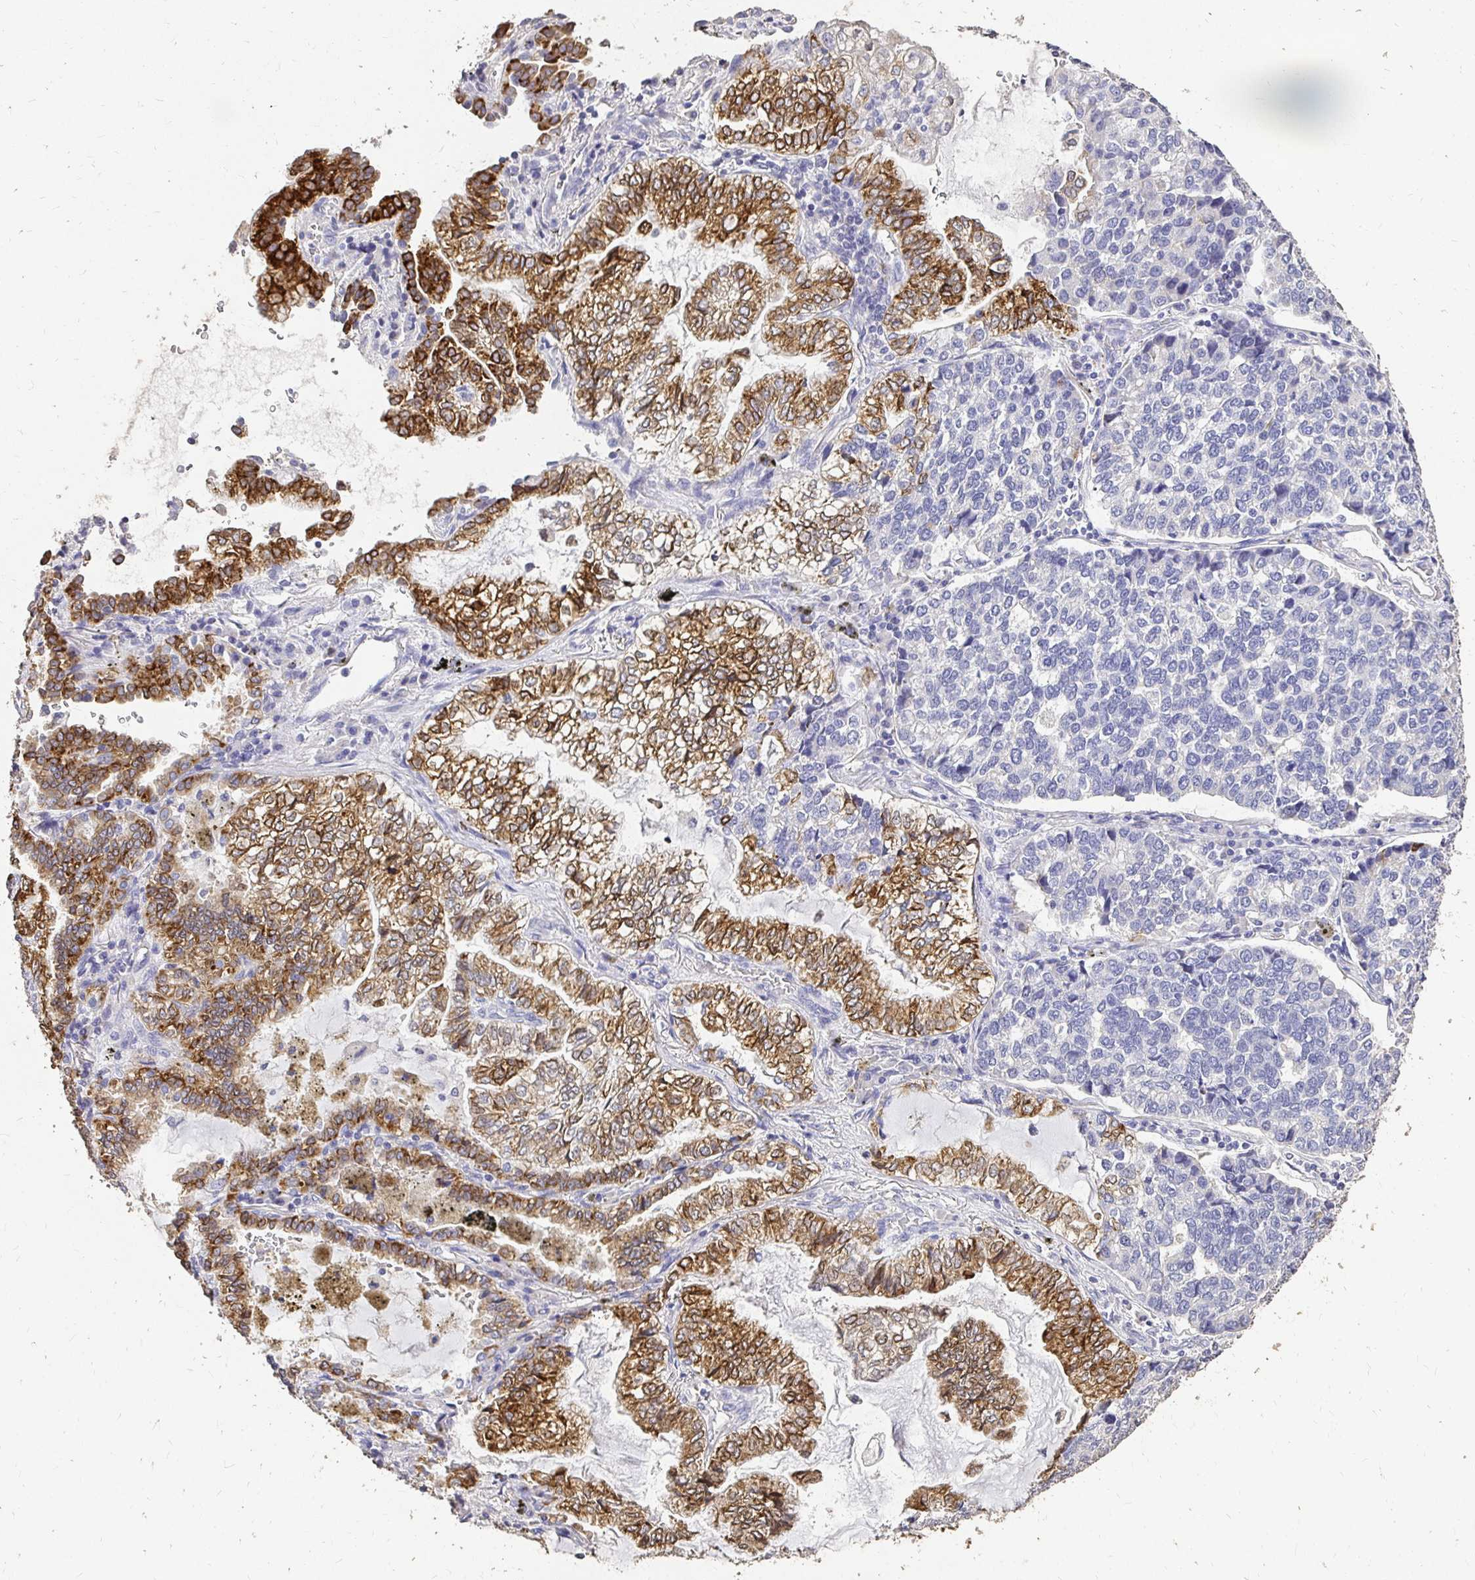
{"staining": {"intensity": "negative", "quantity": "none", "location": "none"}, "tissue": "lung cancer", "cell_type": "Tumor cells", "image_type": "cancer", "snomed": [{"axis": "morphology", "description": "Adenocarcinoma, NOS"}, {"axis": "topography", "description": "Lymph node"}, {"axis": "topography", "description": "Lung"}], "caption": "This is a histopathology image of immunohistochemistry (IHC) staining of lung cancer (adenocarcinoma), which shows no positivity in tumor cells.", "gene": "UGT1A6", "patient": {"sex": "male", "age": 66}}